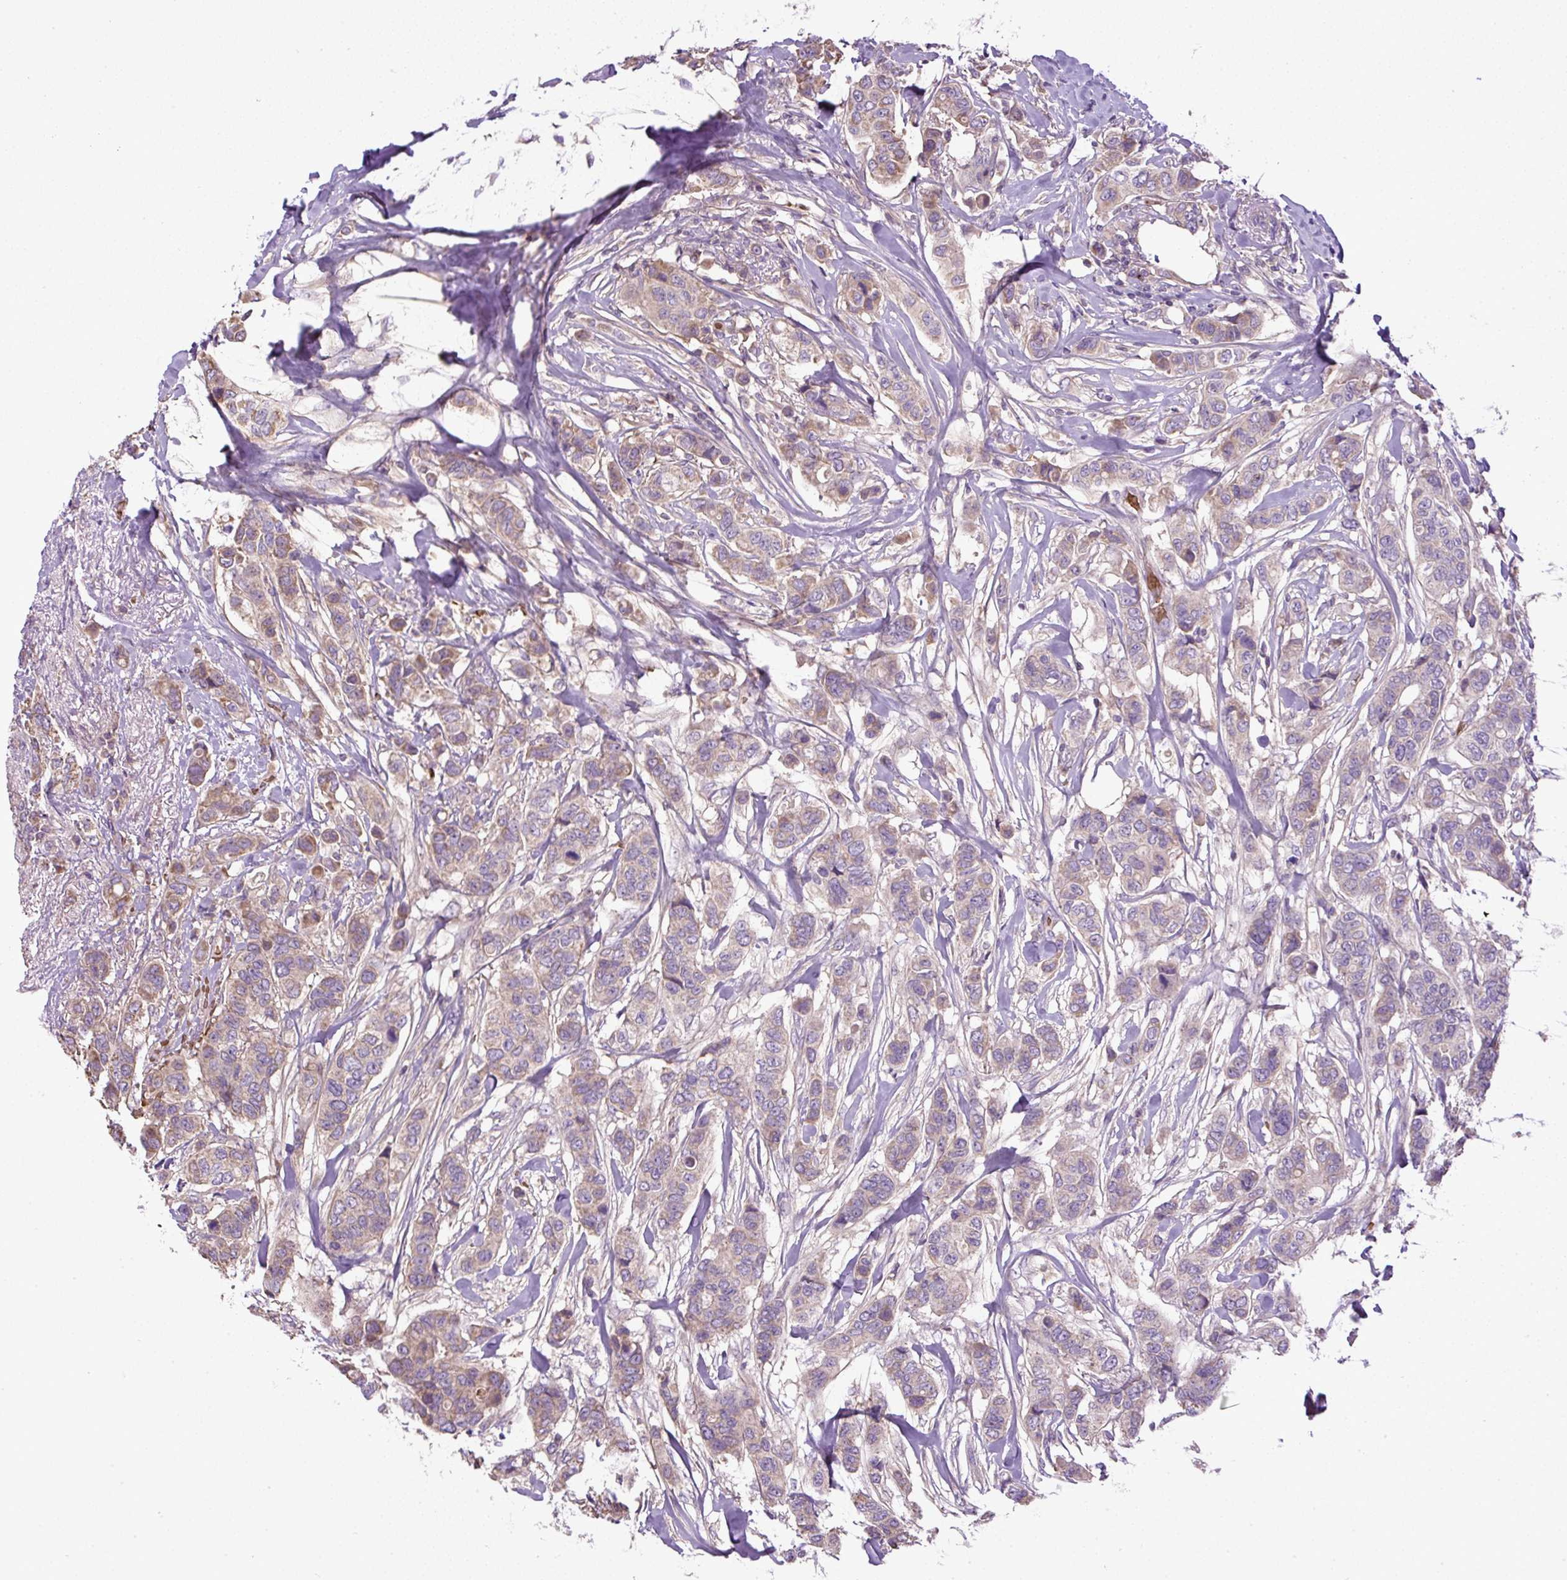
{"staining": {"intensity": "weak", "quantity": ">75%", "location": "cytoplasmic/membranous"}, "tissue": "breast cancer", "cell_type": "Tumor cells", "image_type": "cancer", "snomed": [{"axis": "morphology", "description": "Lobular carcinoma"}, {"axis": "topography", "description": "Breast"}], "caption": "High-magnification brightfield microscopy of breast cancer stained with DAB (brown) and counterstained with hematoxylin (blue). tumor cells exhibit weak cytoplasmic/membranous positivity is seen in about>75% of cells.", "gene": "CXCL13", "patient": {"sex": "female", "age": 51}}